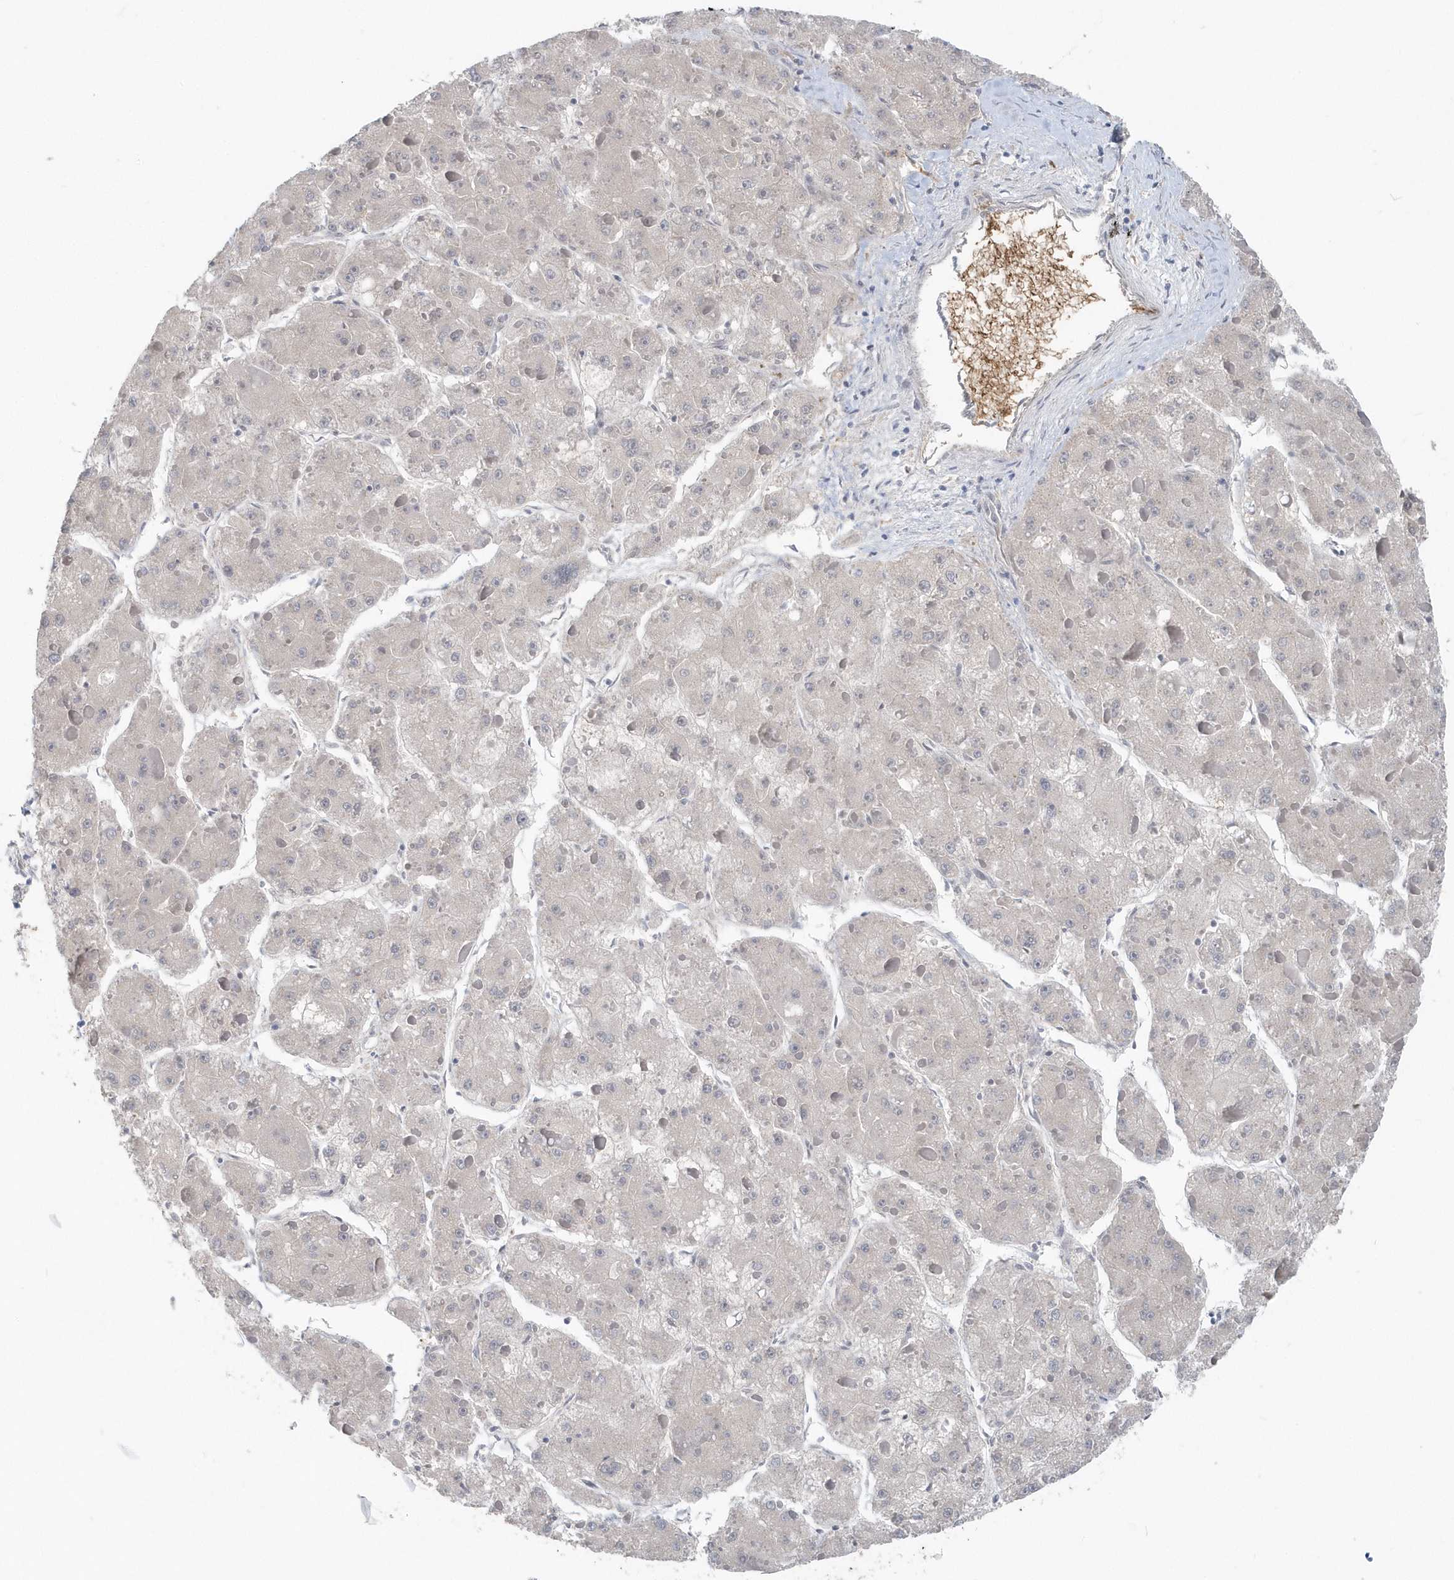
{"staining": {"intensity": "negative", "quantity": "none", "location": "none"}, "tissue": "liver cancer", "cell_type": "Tumor cells", "image_type": "cancer", "snomed": [{"axis": "morphology", "description": "Carcinoma, Hepatocellular, NOS"}, {"axis": "topography", "description": "Liver"}], "caption": "Immunohistochemical staining of hepatocellular carcinoma (liver) shows no significant expression in tumor cells. (DAB immunohistochemistry with hematoxylin counter stain).", "gene": "HBA2", "patient": {"sex": "female", "age": 73}}